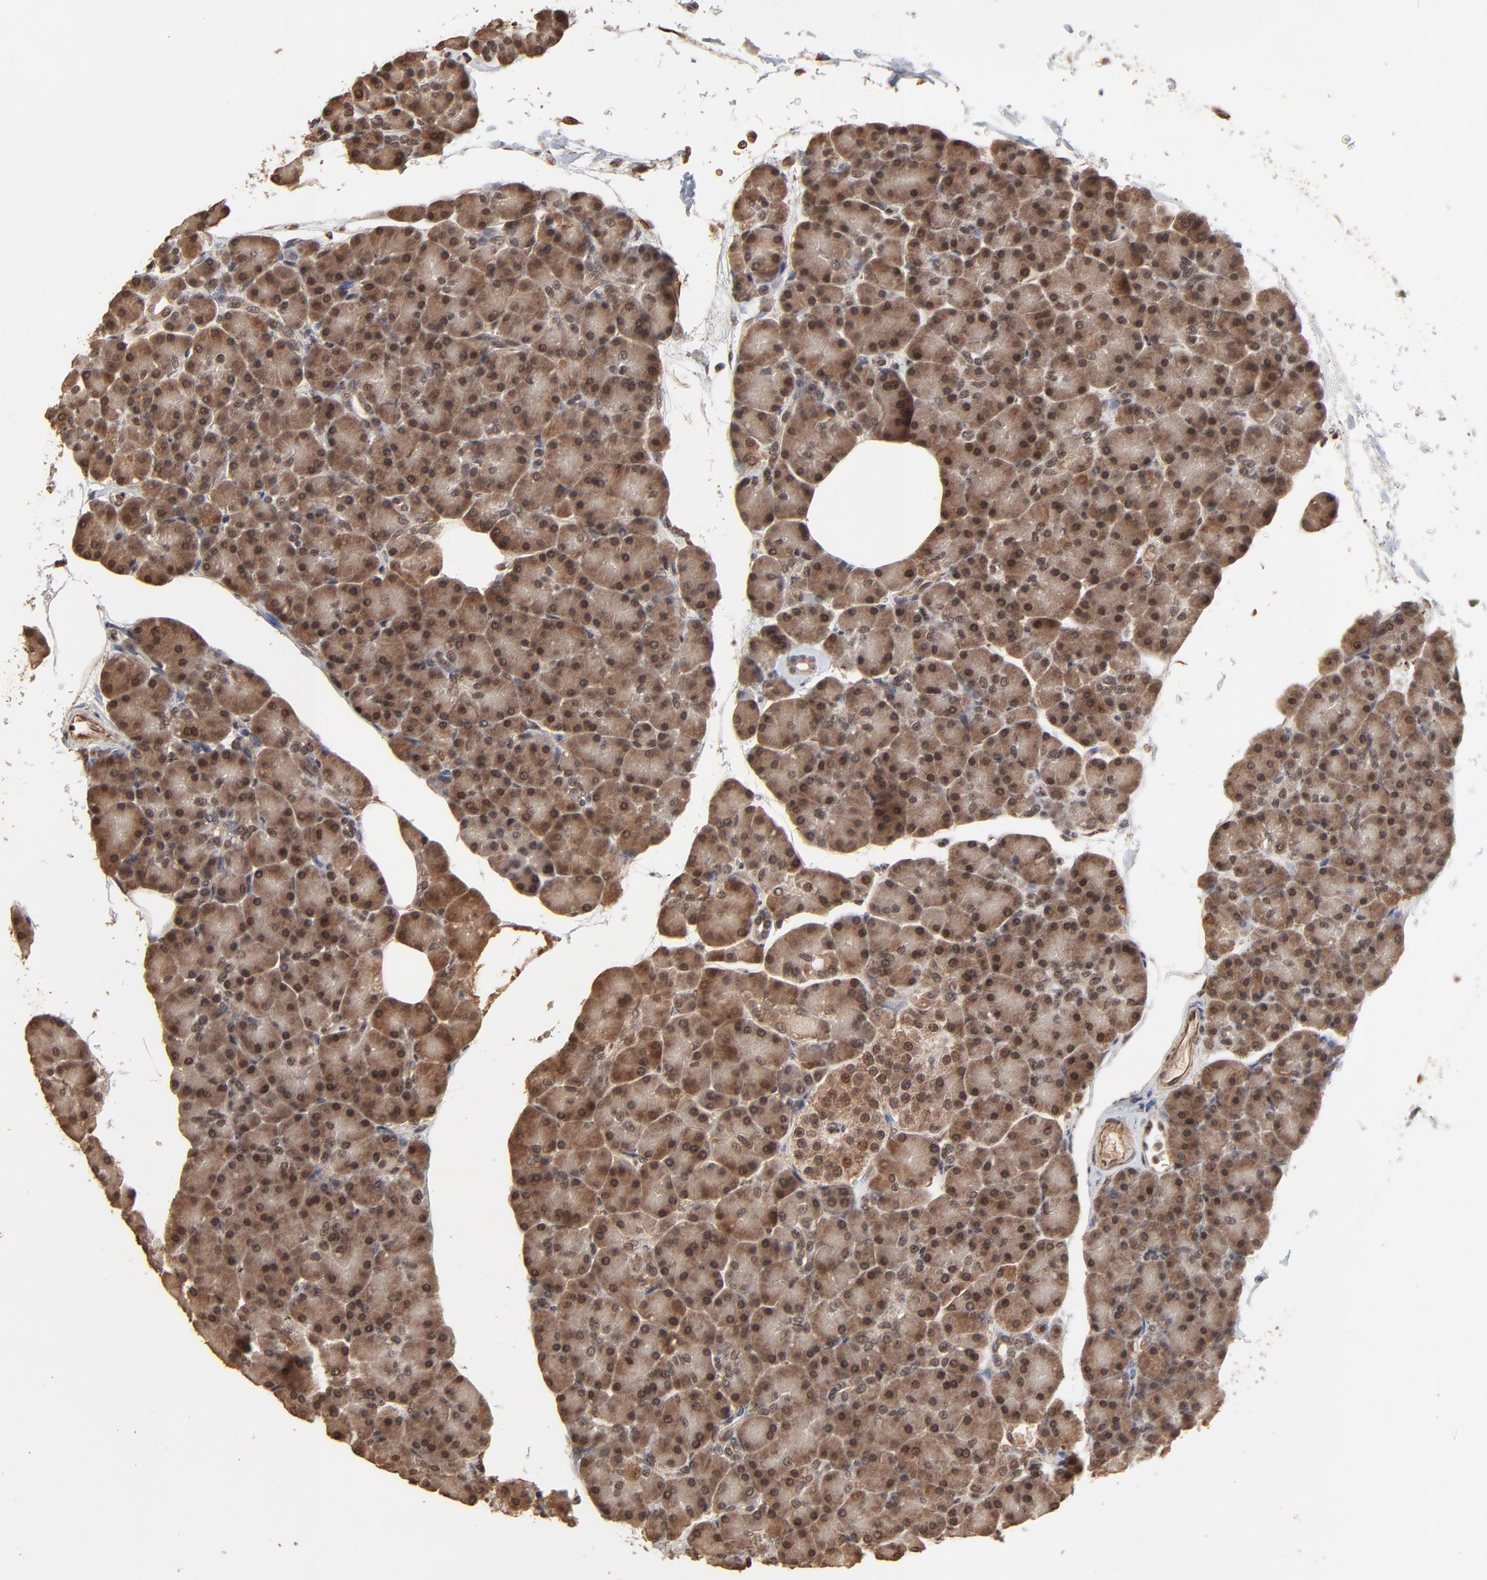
{"staining": {"intensity": "moderate", "quantity": ">75%", "location": "cytoplasmic/membranous,nuclear"}, "tissue": "pancreas", "cell_type": "Exocrine glandular cells", "image_type": "normal", "snomed": [{"axis": "morphology", "description": "Normal tissue, NOS"}, {"axis": "topography", "description": "Pancreas"}], "caption": "Protein expression analysis of unremarkable human pancreas reveals moderate cytoplasmic/membranous,nuclear expression in approximately >75% of exocrine glandular cells.", "gene": "FAM227A", "patient": {"sex": "female", "age": 43}}